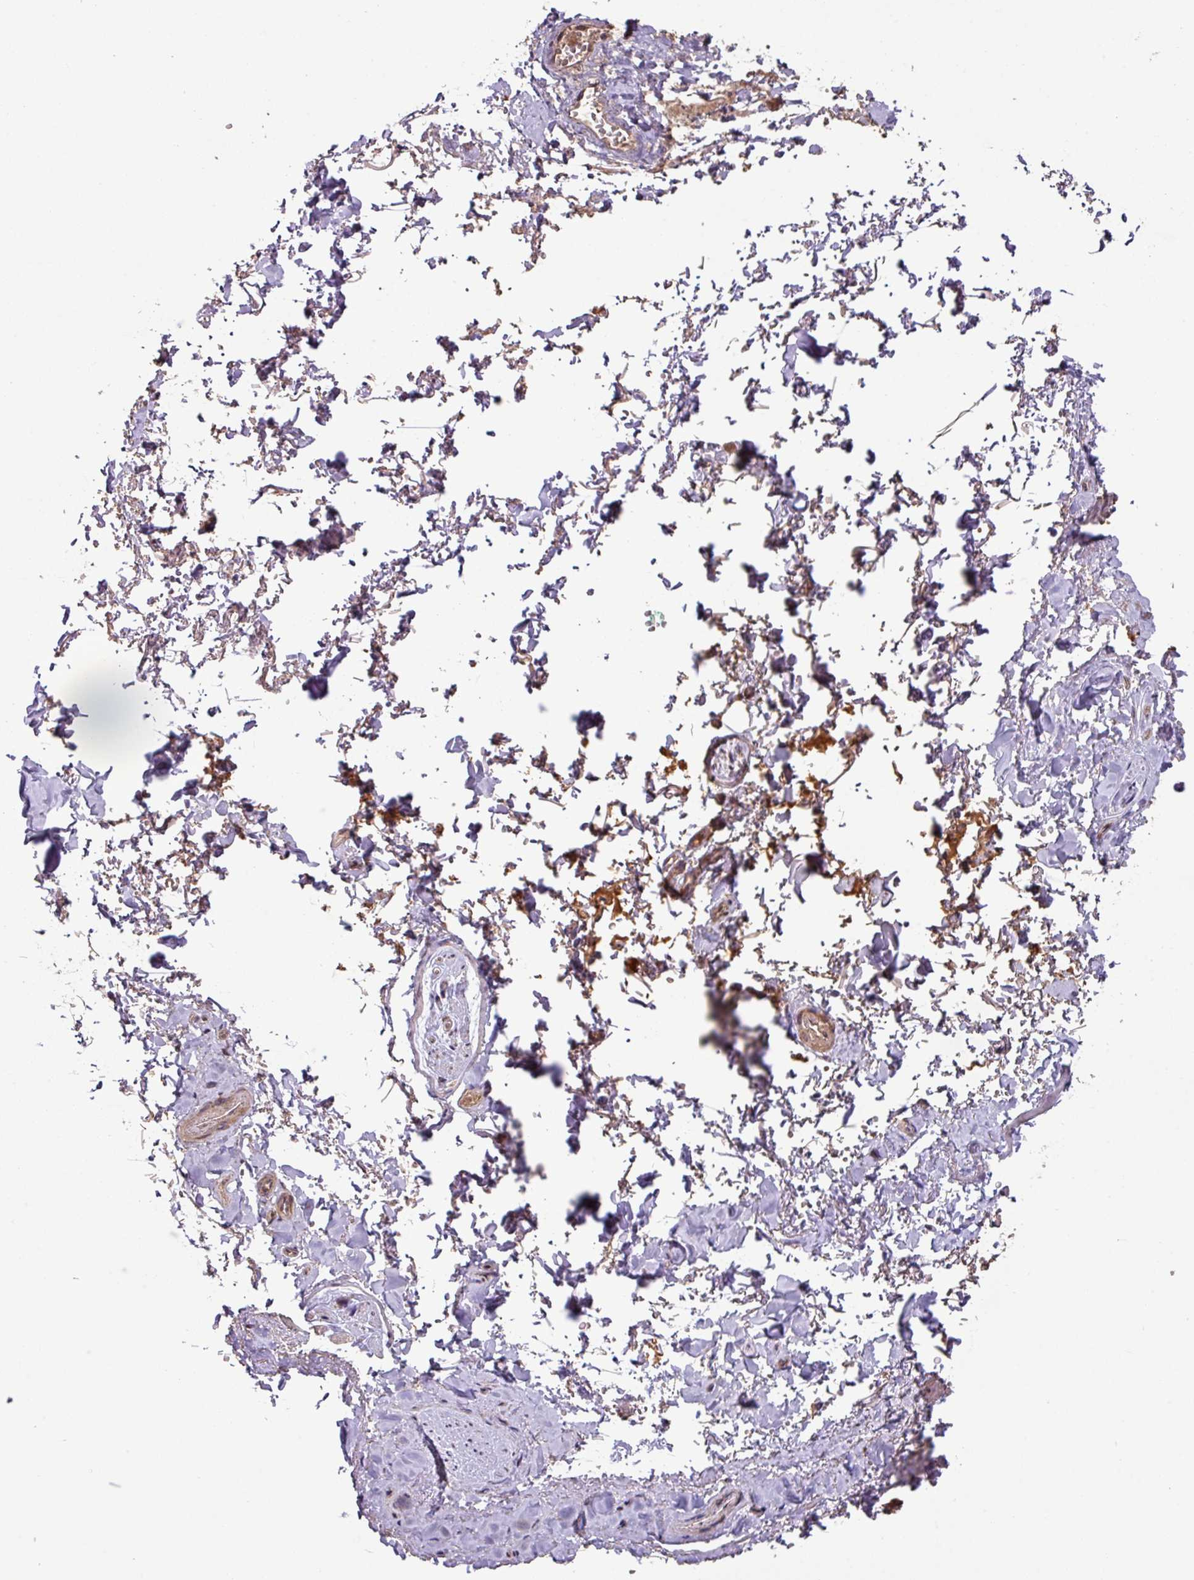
{"staining": {"intensity": "moderate", "quantity": "25%-75%", "location": "cytoplasmic/membranous"}, "tissue": "adipose tissue", "cell_type": "Adipocytes", "image_type": "normal", "snomed": [{"axis": "morphology", "description": "Normal tissue, NOS"}, {"axis": "topography", "description": "Vulva"}, {"axis": "topography", "description": "Vagina"}, {"axis": "topography", "description": "Peripheral nerve tissue"}], "caption": "An IHC micrograph of benign tissue is shown. Protein staining in brown labels moderate cytoplasmic/membranous positivity in adipose tissue within adipocytes.", "gene": "MRRF", "patient": {"sex": "female", "age": 66}}